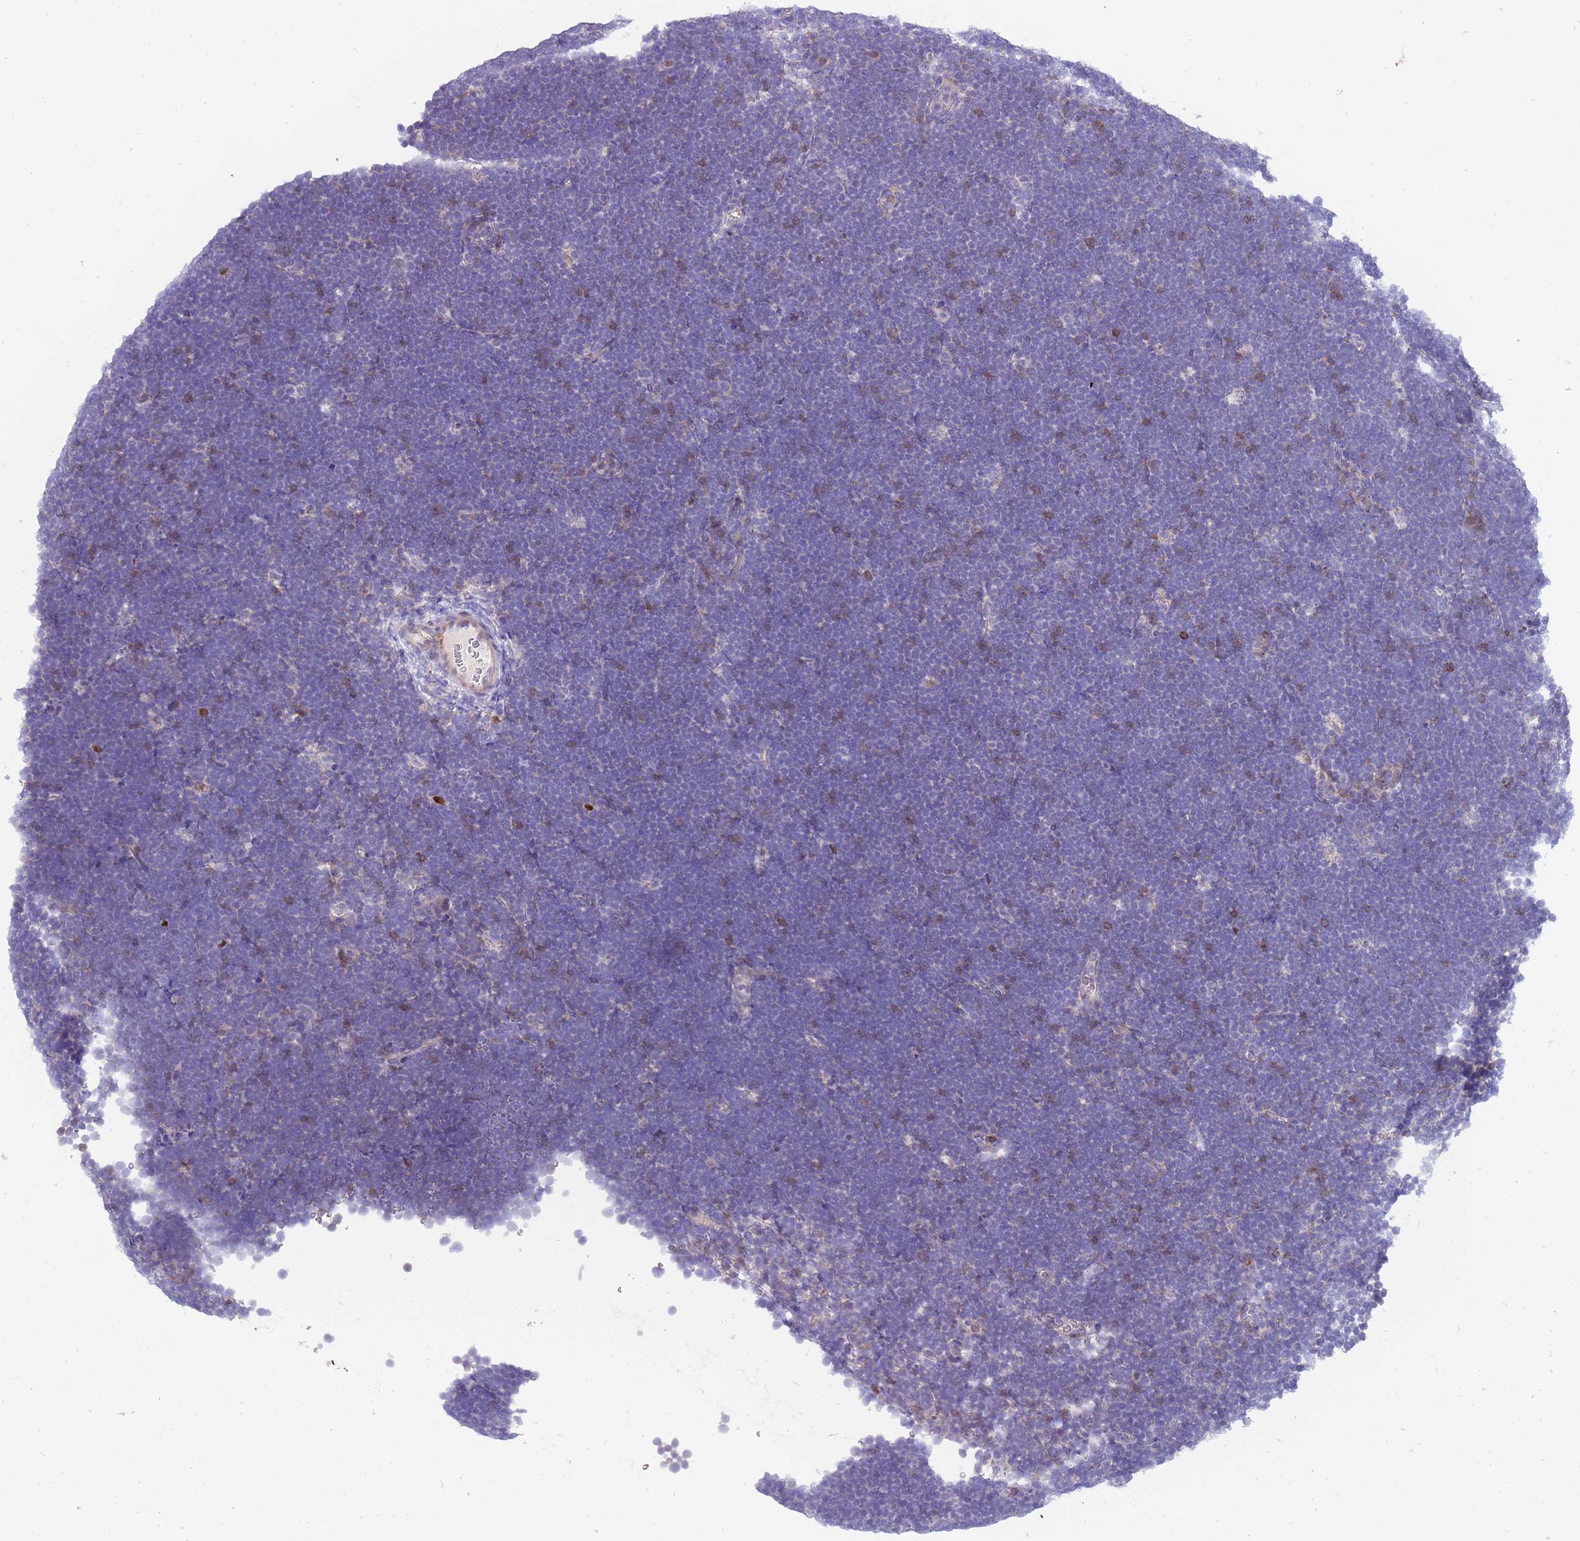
{"staining": {"intensity": "negative", "quantity": "none", "location": "none"}, "tissue": "lymphoma", "cell_type": "Tumor cells", "image_type": "cancer", "snomed": [{"axis": "morphology", "description": "Malignant lymphoma, non-Hodgkin's type, High grade"}, {"axis": "topography", "description": "Lymph node"}], "caption": "This image is of high-grade malignant lymphoma, non-Hodgkin's type stained with immunohistochemistry to label a protein in brown with the nuclei are counter-stained blue. There is no expression in tumor cells.", "gene": "STK25", "patient": {"sex": "male", "age": 13}}